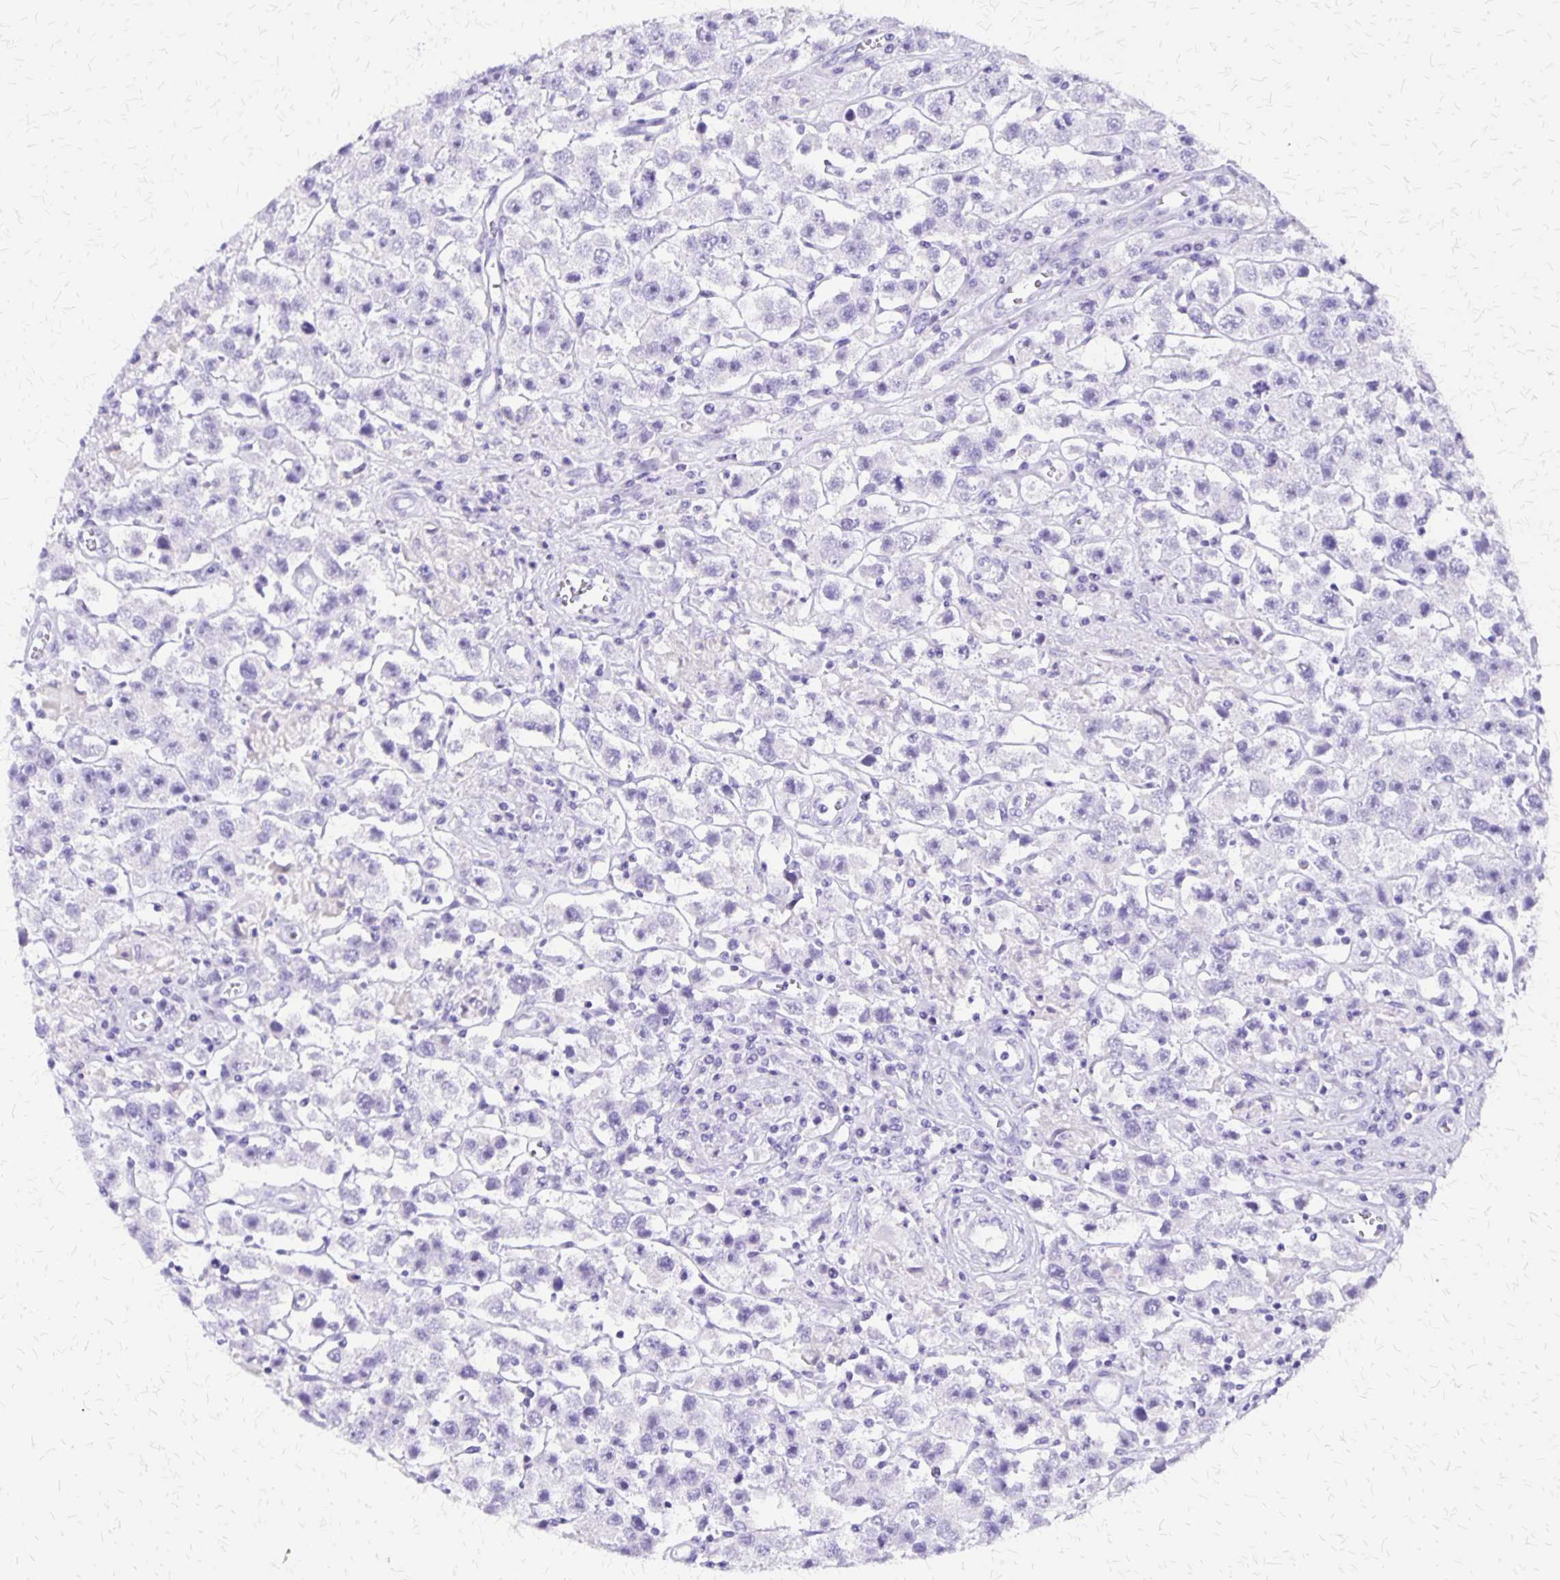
{"staining": {"intensity": "negative", "quantity": "none", "location": "none"}, "tissue": "testis cancer", "cell_type": "Tumor cells", "image_type": "cancer", "snomed": [{"axis": "morphology", "description": "Seminoma, NOS"}, {"axis": "topography", "description": "Testis"}], "caption": "The micrograph exhibits no staining of tumor cells in testis seminoma.", "gene": "SLC13A2", "patient": {"sex": "male", "age": 45}}